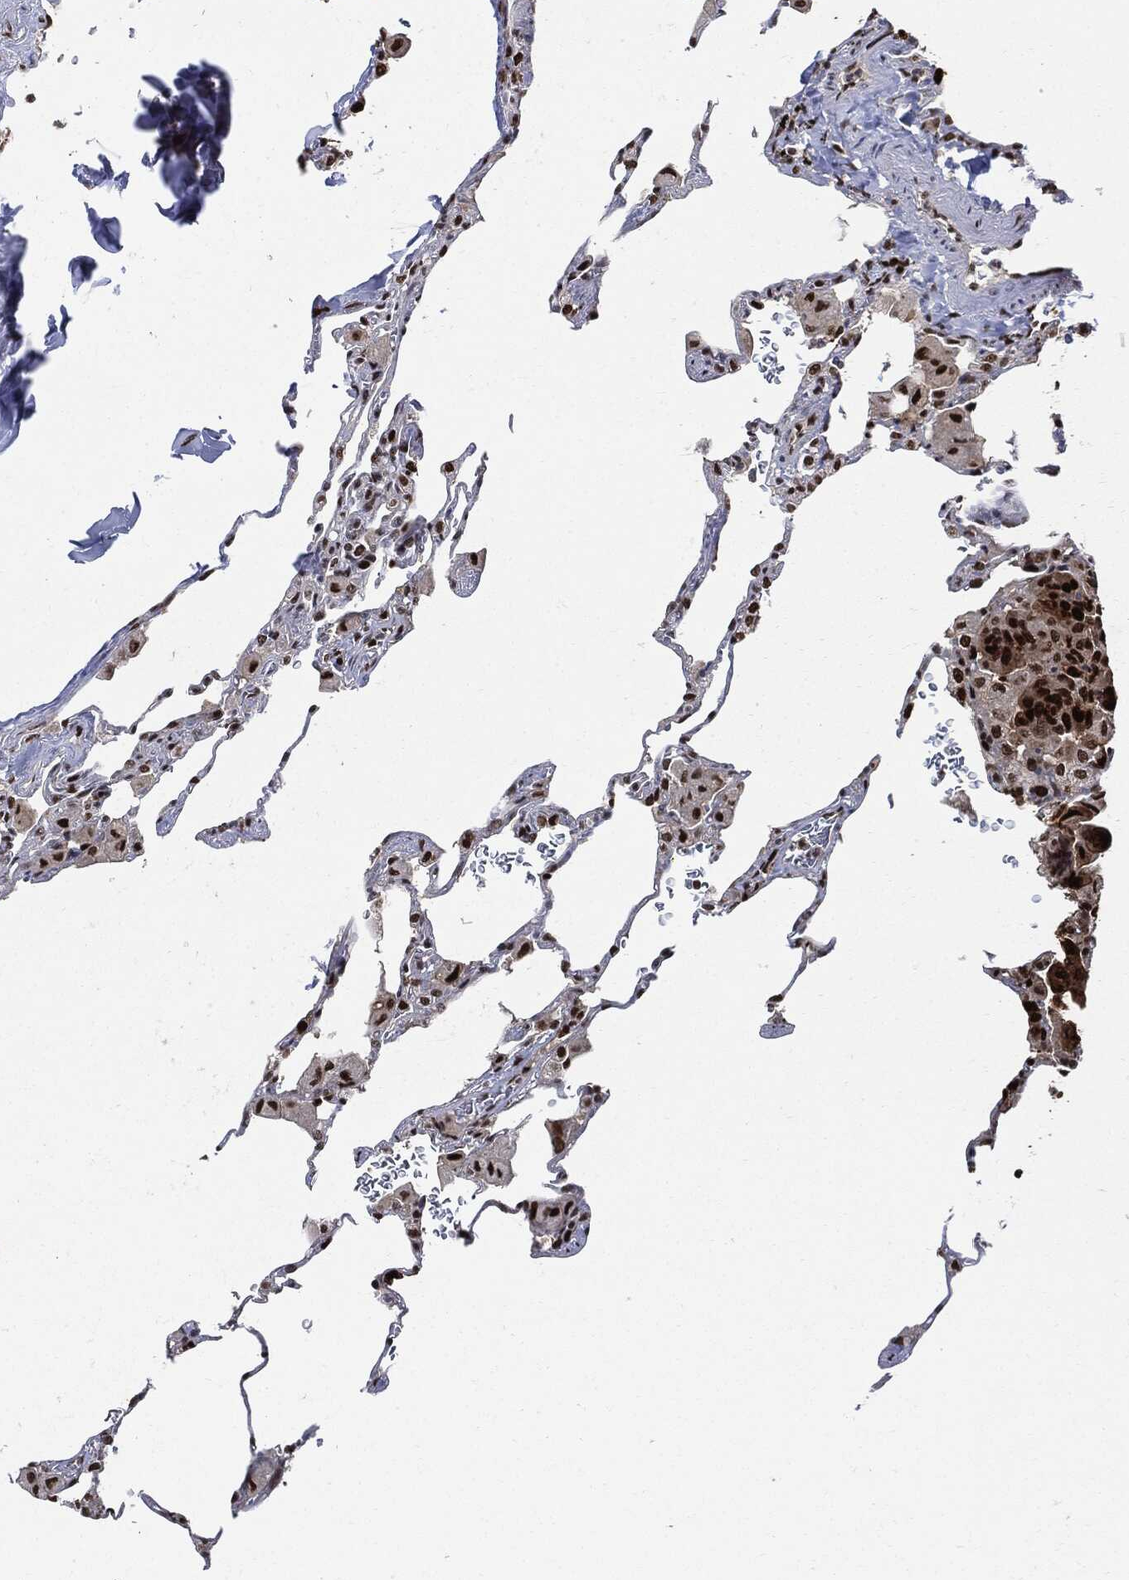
{"staining": {"intensity": "strong", "quantity": "25%-75%", "location": "nuclear"}, "tissue": "lung", "cell_type": "Alveolar cells", "image_type": "normal", "snomed": [{"axis": "morphology", "description": "Normal tissue, NOS"}, {"axis": "morphology", "description": "Adenocarcinoma, metastatic, NOS"}, {"axis": "topography", "description": "Lung"}], "caption": "Lung stained for a protein exhibits strong nuclear positivity in alveolar cells. (DAB IHC, brown staining for protein, blue staining for nuclei).", "gene": "PCNA", "patient": {"sex": "male", "age": 45}}